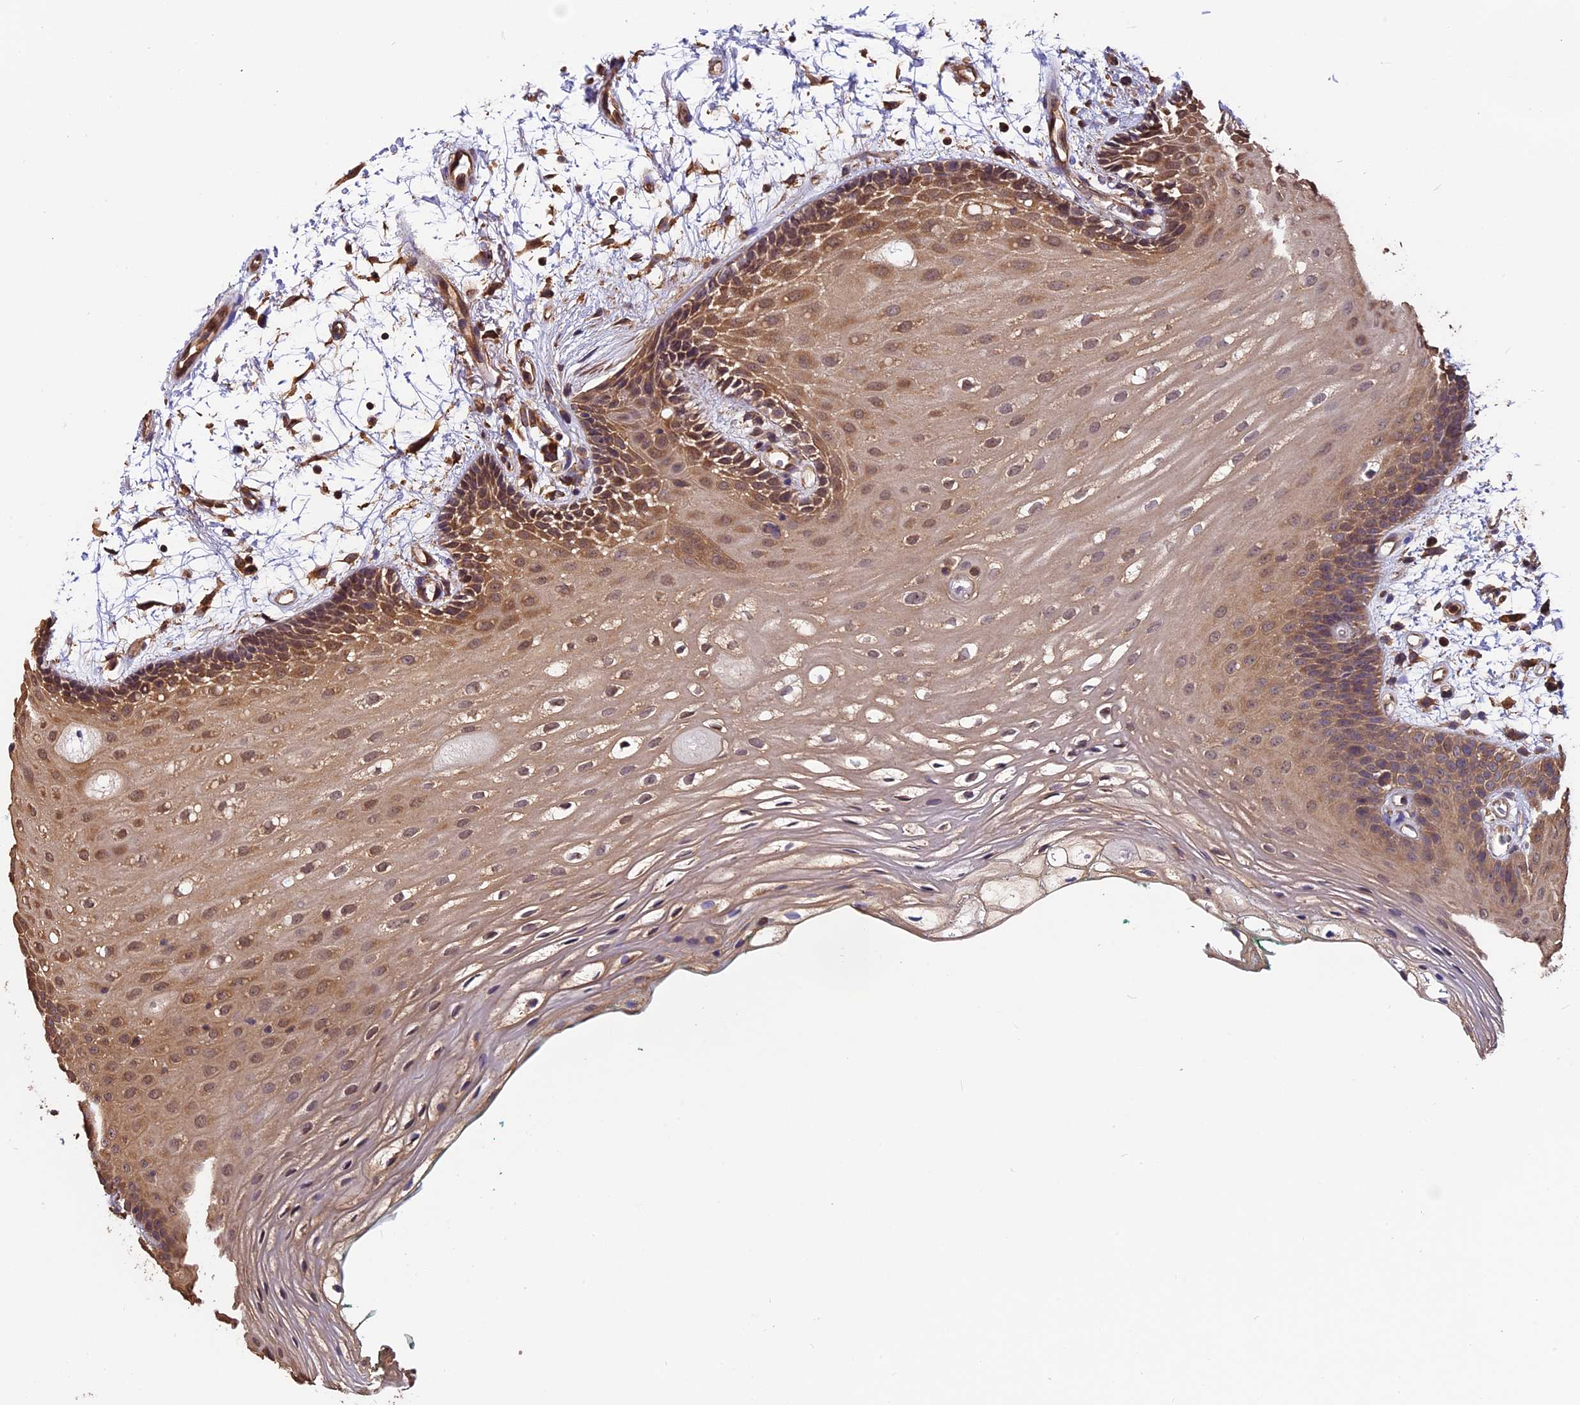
{"staining": {"intensity": "moderate", "quantity": "25%-75%", "location": "cytoplasmic/membranous"}, "tissue": "oral mucosa", "cell_type": "Squamous epithelial cells", "image_type": "normal", "snomed": [{"axis": "morphology", "description": "Normal tissue, NOS"}, {"axis": "topography", "description": "Skeletal muscle"}, {"axis": "topography", "description": "Oral tissue"}, {"axis": "topography", "description": "Peripheral nerve tissue"}], "caption": "Immunohistochemistry of unremarkable human oral mucosa displays medium levels of moderate cytoplasmic/membranous positivity in approximately 25%-75% of squamous epithelial cells.", "gene": "CHMP2A", "patient": {"sex": "female", "age": 84}}